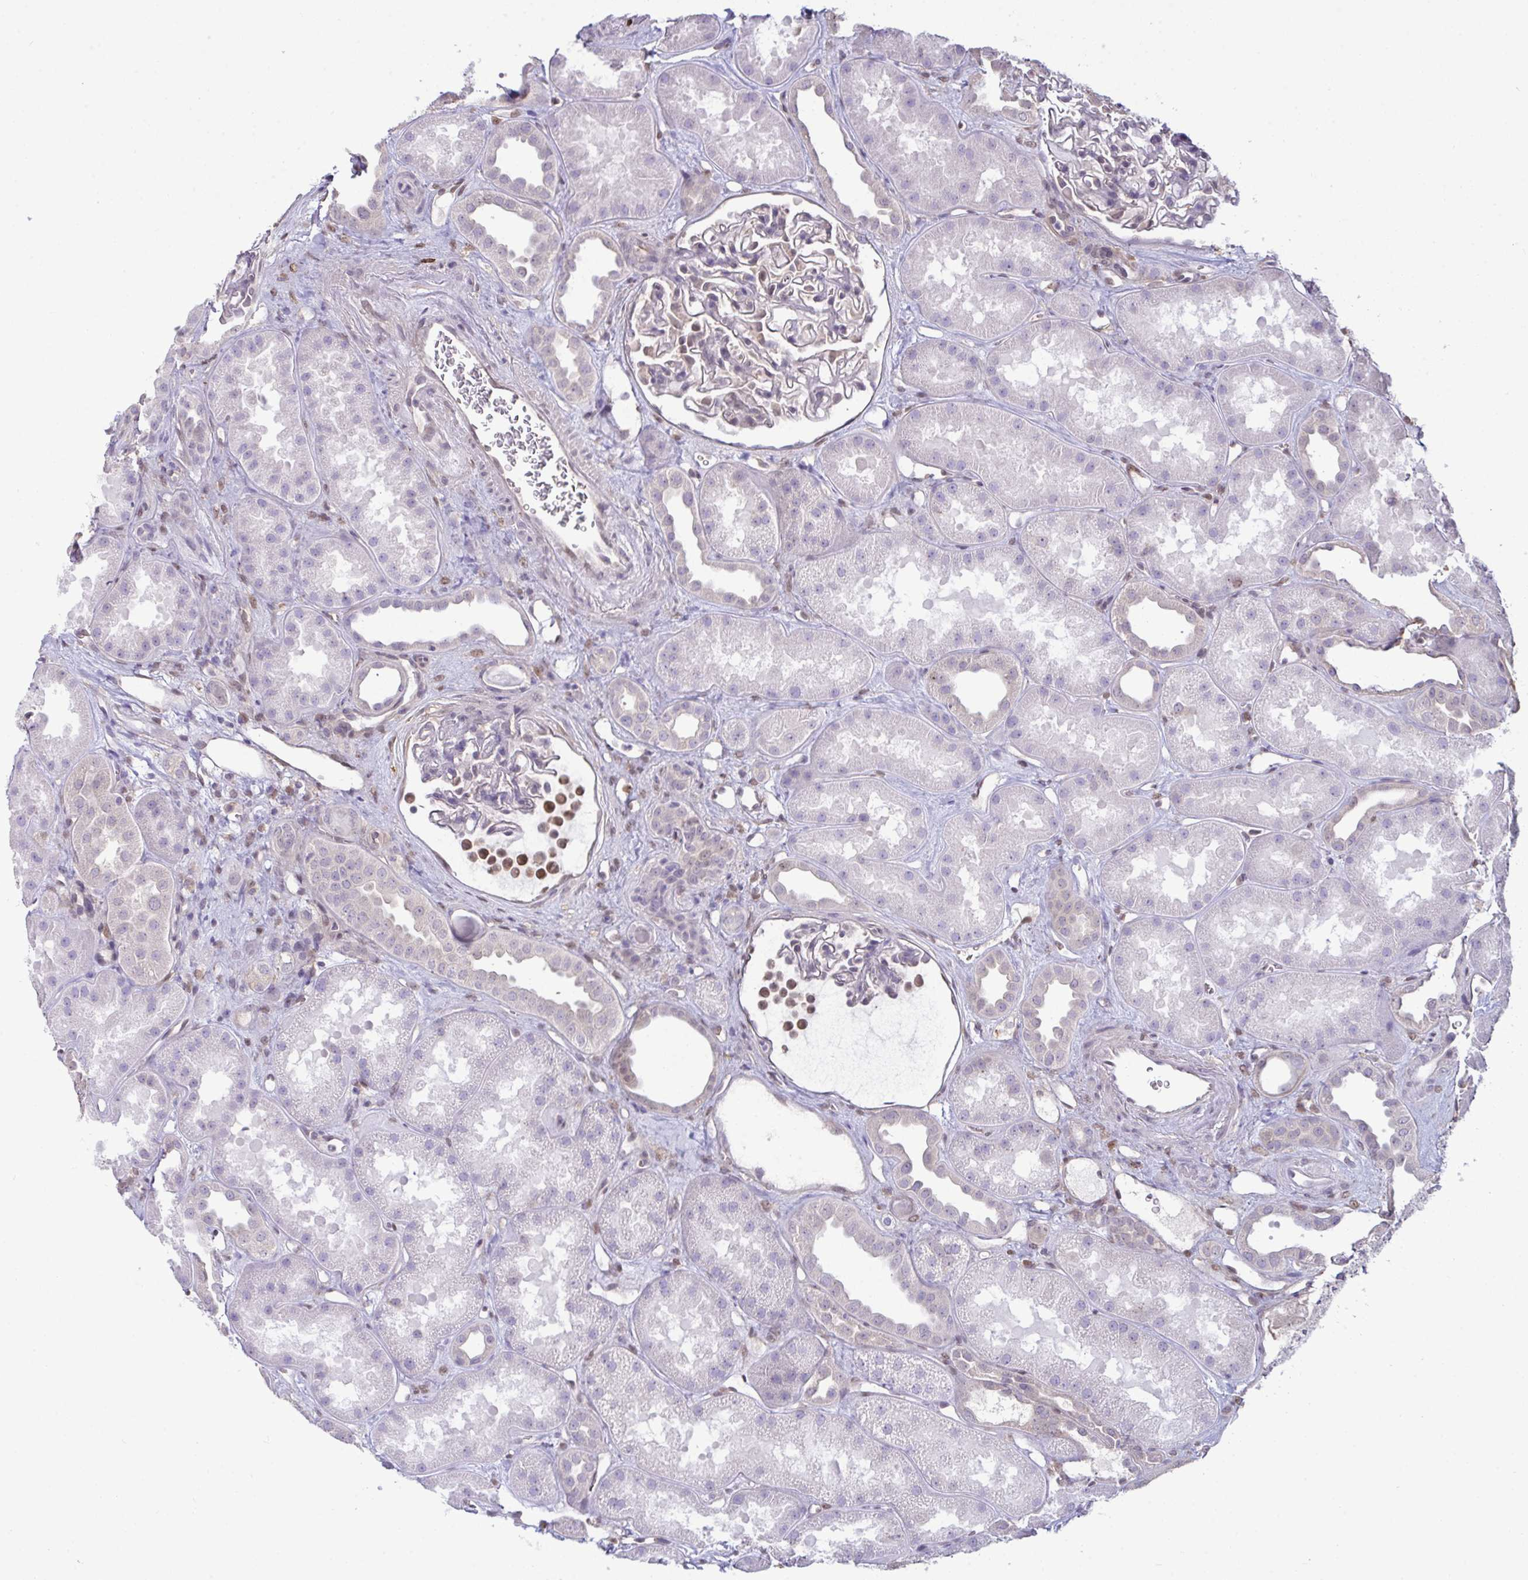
{"staining": {"intensity": "negative", "quantity": "none", "location": "none"}, "tissue": "kidney", "cell_type": "Cells in glomeruli", "image_type": "normal", "snomed": [{"axis": "morphology", "description": "Normal tissue, NOS"}, {"axis": "topography", "description": "Kidney"}], "caption": "High power microscopy micrograph of an IHC histopathology image of normal kidney, revealing no significant staining in cells in glomeruli.", "gene": "SETD7", "patient": {"sex": "male", "age": 61}}